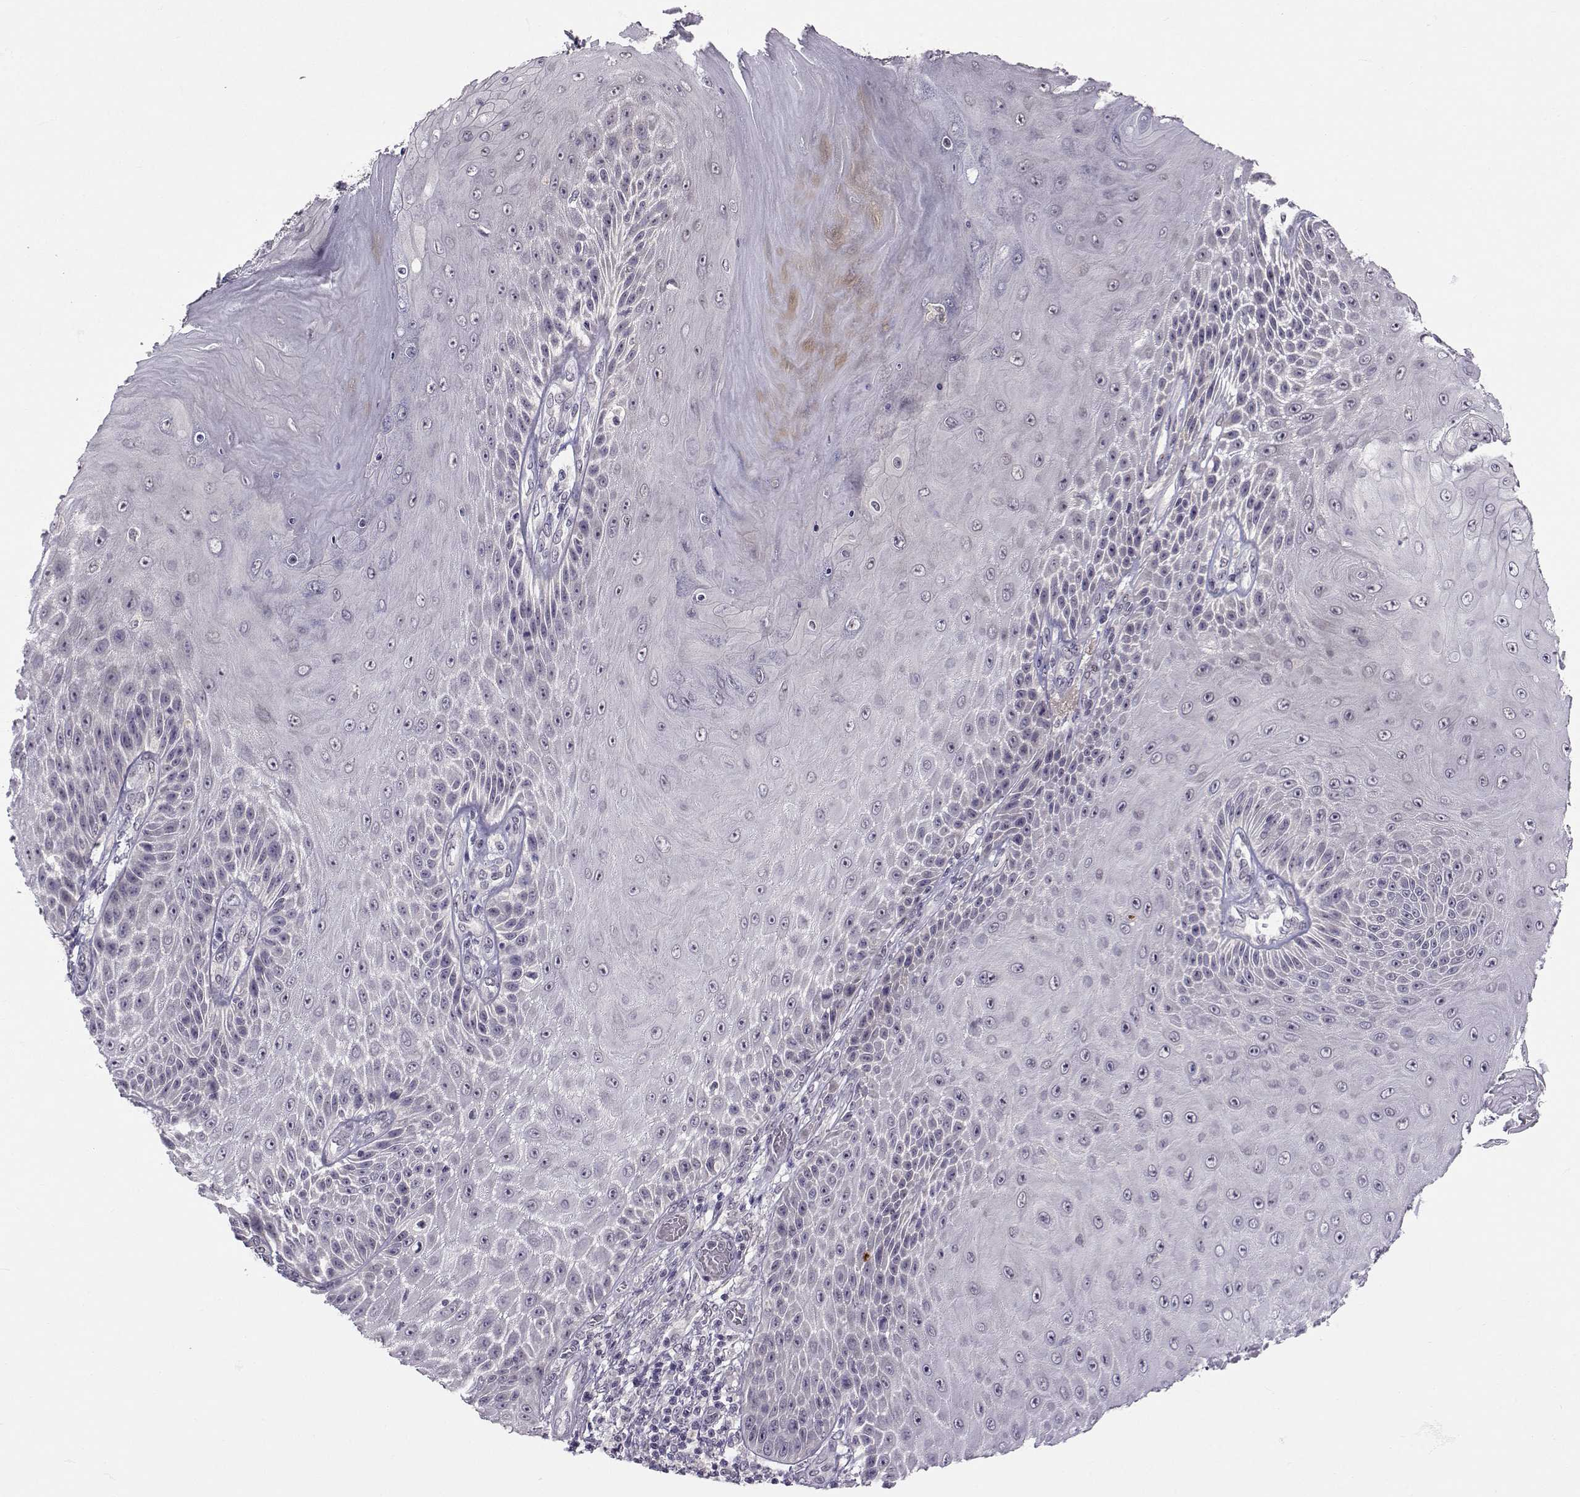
{"staining": {"intensity": "negative", "quantity": "none", "location": "none"}, "tissue": "skin cancer", "cell_type": "Tumor cells", "image_type": "cancer", "snomed": [{"axis": "morphology", "description": "Squamous cell carcinoma, NOS"}, {"axis": "topography", "description": "Skin"}], "caption": "IHC micrograph of squamous cell carcinoma (skin) stained for a protein (brown), which displays no expression in tumor cells. The staining was performed using DAB to visualize the protein expression in brown, while the nuclei were stained in blue with hematoxylin (Magnification: 20x).", "gene": "SLC6A3", "patient": {"sex": "male", "age": 62}}